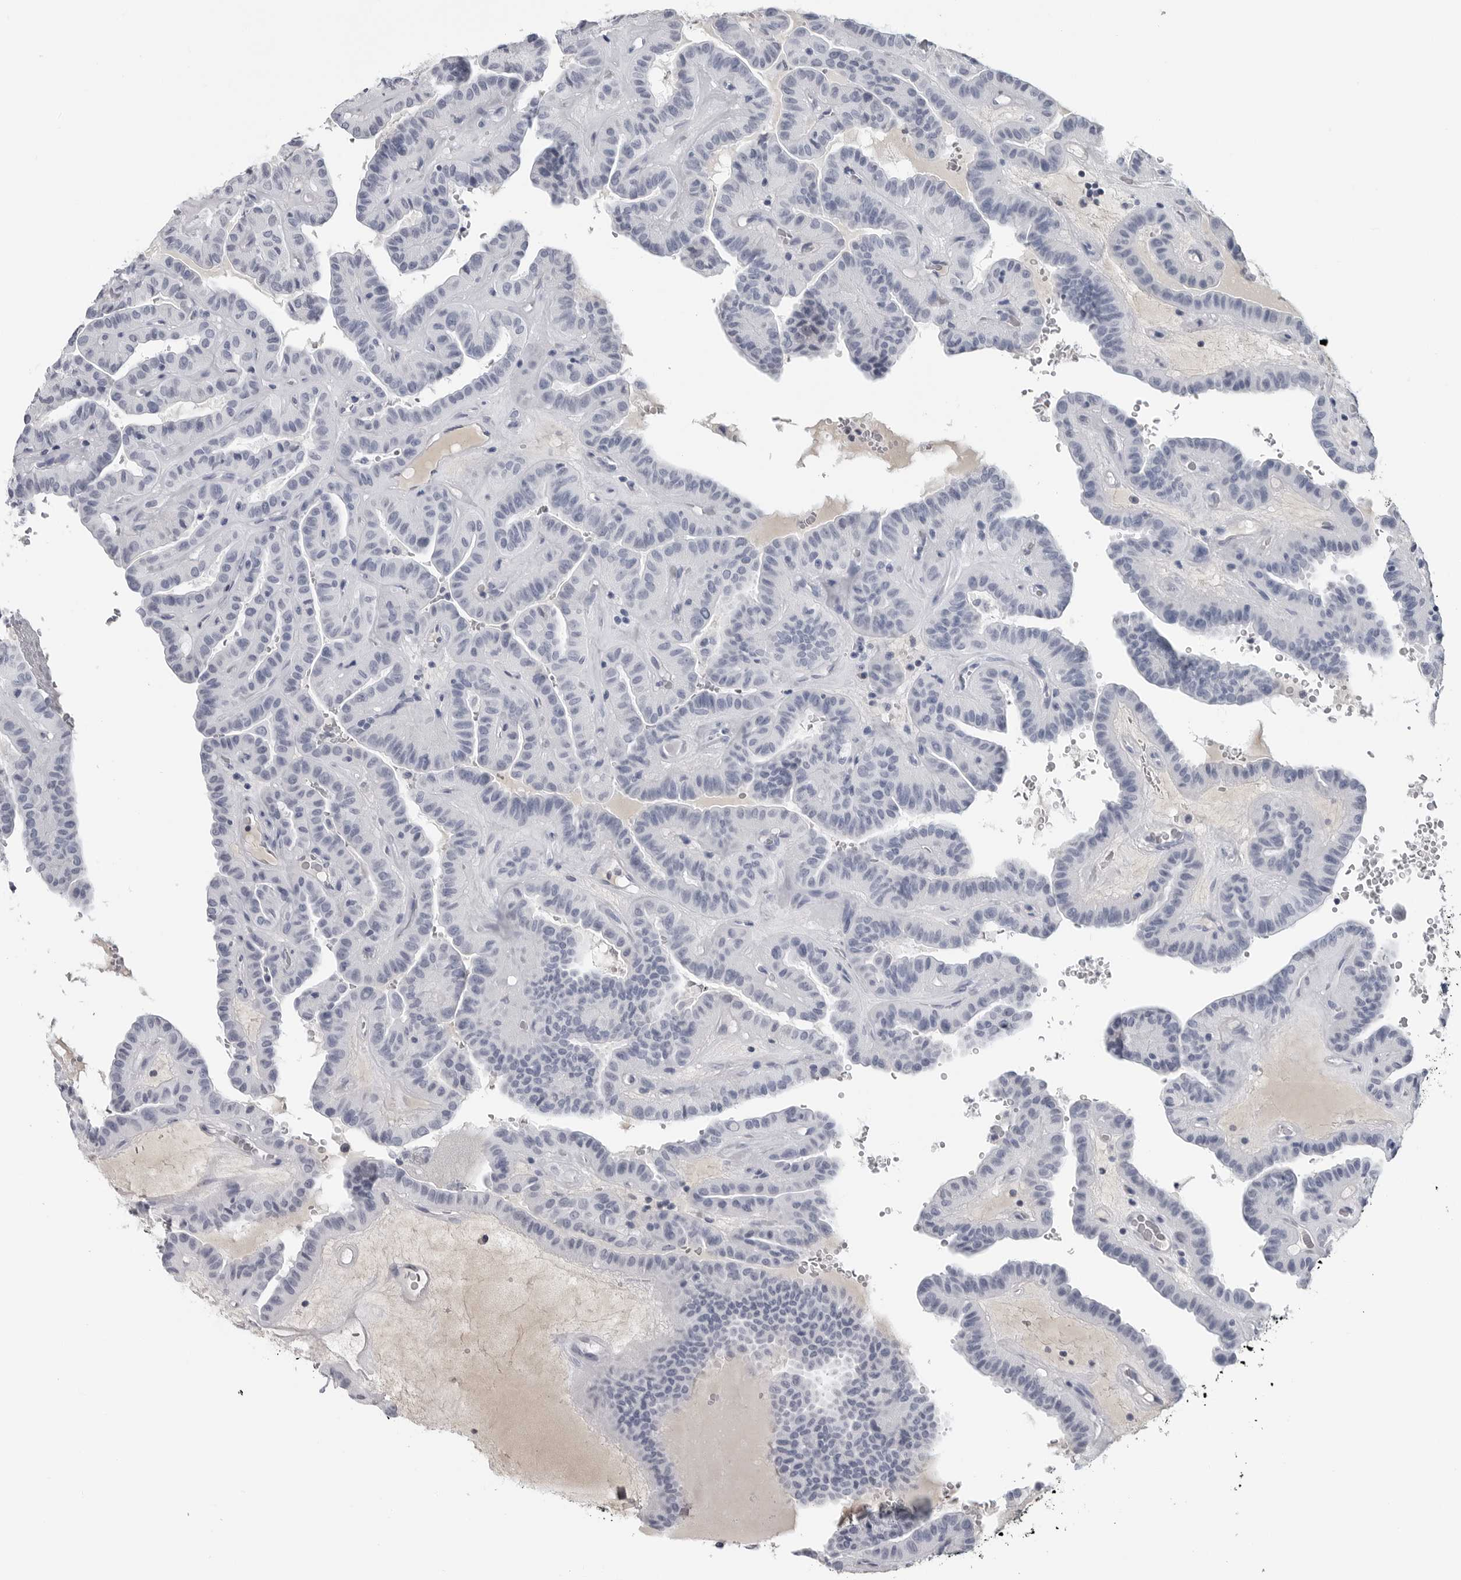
{"staining": {"intensity": "negative", "quantity": "none", "location": "none"}, "tissue": "thyroid cancer", "cell_type": "Tumor cells", "image_type": "cancer", "snomed": [{"axis": "morphology", "description": "Papillary adenocarcinoma, NOS"}, {"axis": "topography", "description": "Thyroid gland"}], "caption": "Thyroid papillary adenocarcinoma was stained to show a protein in brown. There is no significant staining in tumor cells.", "gene": "AMPD1", "patient": {"sex": "male", "age": 77}}